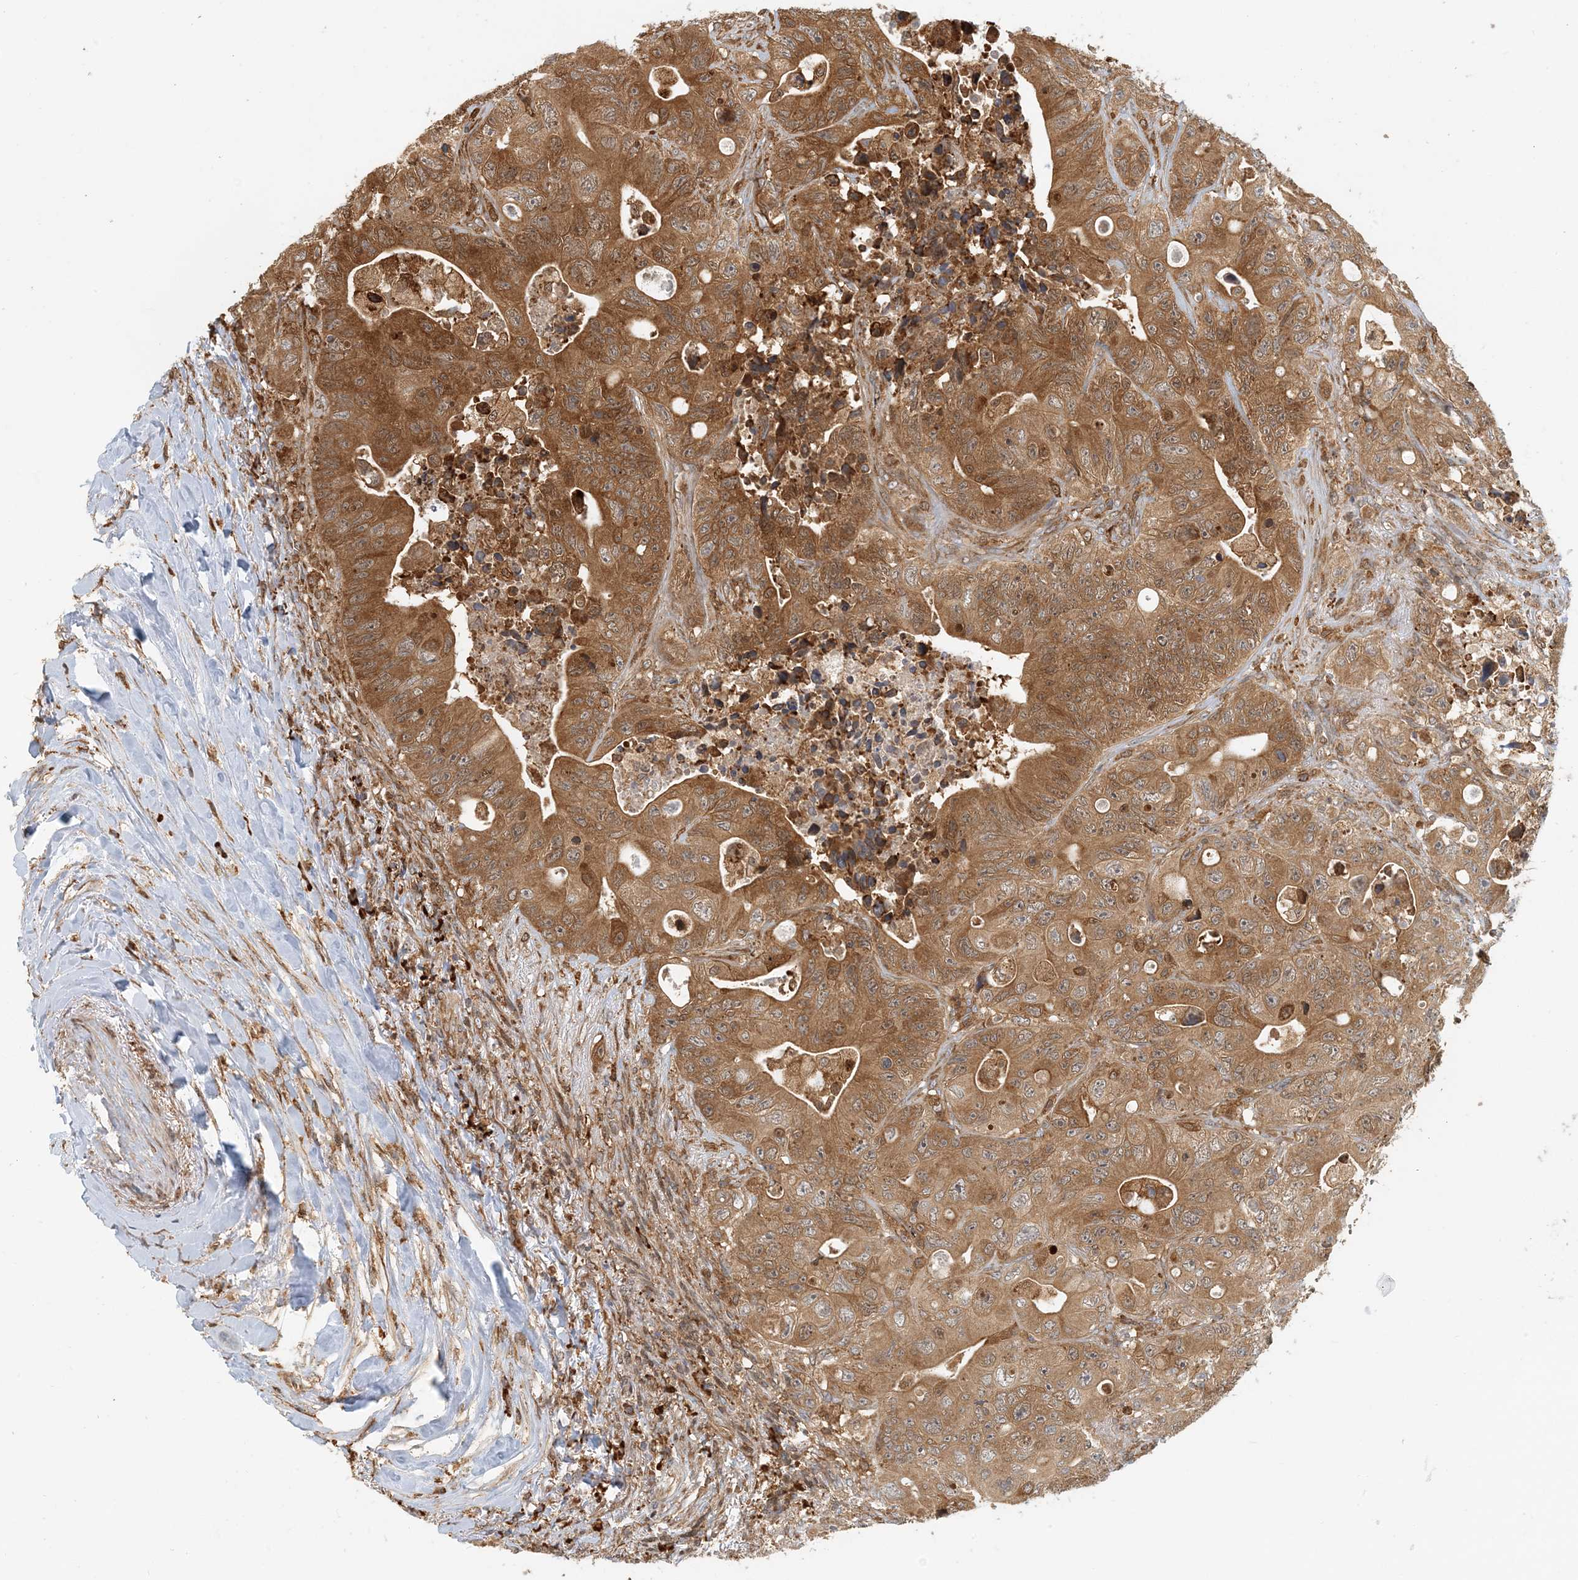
{"staining": {"intensity": "moderate", "quantity": ">75%", "location": "cytoplasmic/membranous"}, "tissue": "colorectal cancer", "cell_type": "Tumor cells", "image_type": "cancer", "snomed": [{"axis": "morphology", "description": "Adenocarcinoma, NOS"}, {"axis": "topography", "description": "Colon"}], "caption": "Colorectal adenocarcinoma stained with DAB IHC reveals medium levels of moderate cytoplasmic/membranous staining in about >75% of tumor cells. (DAB (3,3'-diaminobenzidine) = brown stain, brightfield microscopy at high magnification).", "gene": "HNMT", "patient": {"sex": "female", "age": 46}}